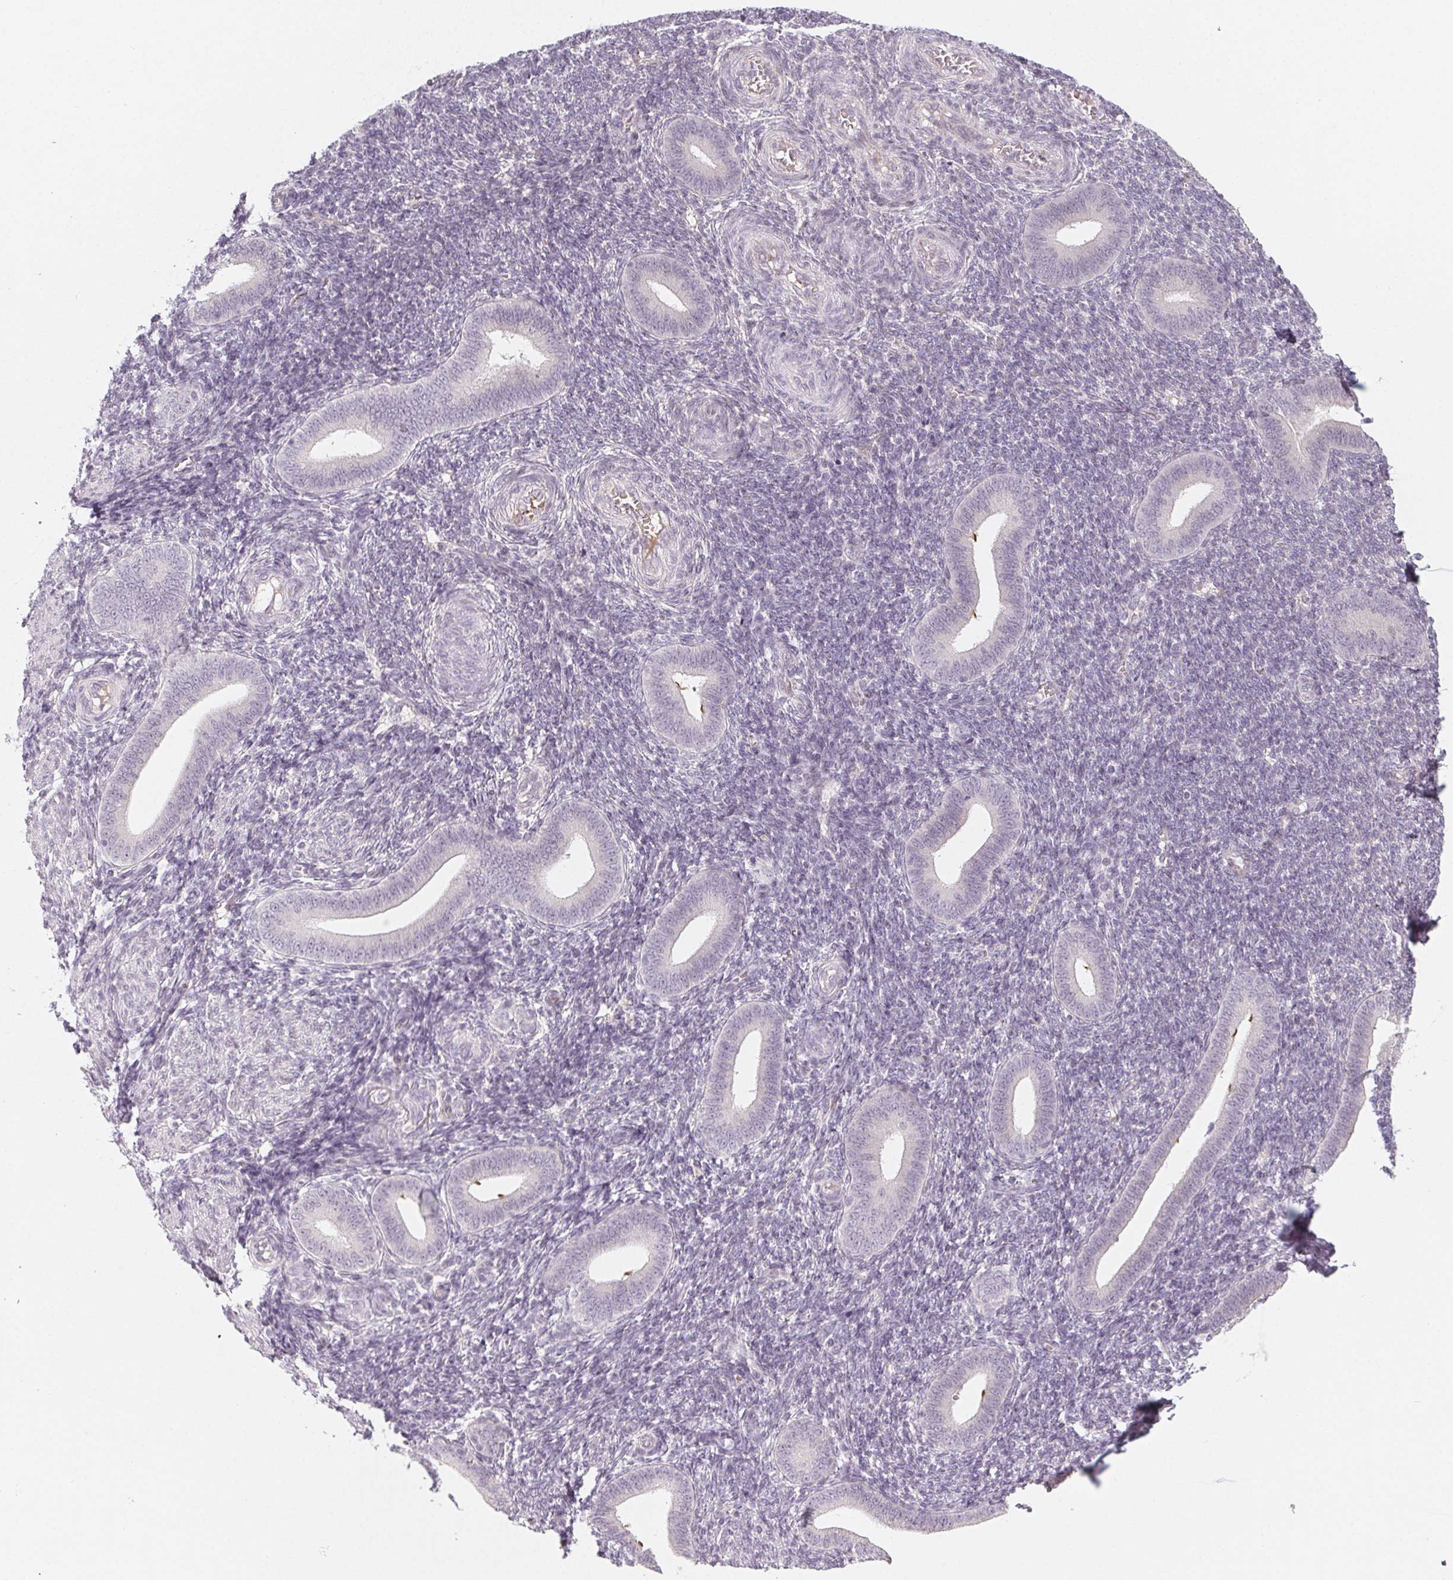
{"staining": {"intensity": "negative", "quantity": "none", "location": "none"}, "tissue": "endometrium", "cell_type": "Cells in endometrial stroma", "image_type": "normal", "snomed": [{"axis": "morphology", "description": "Normal tissue, NOS"}, {"axis": "topography", "description": "Endometrium"}], "caption": "High power microscopy histopathology image of an immunohistochemistry (IHC) micrograph of benign endometrium, revealing no significant expression in cells in endometrial stroma.", "gene": "CCDC96", "patient": {"sex": "female", "age": 25}}